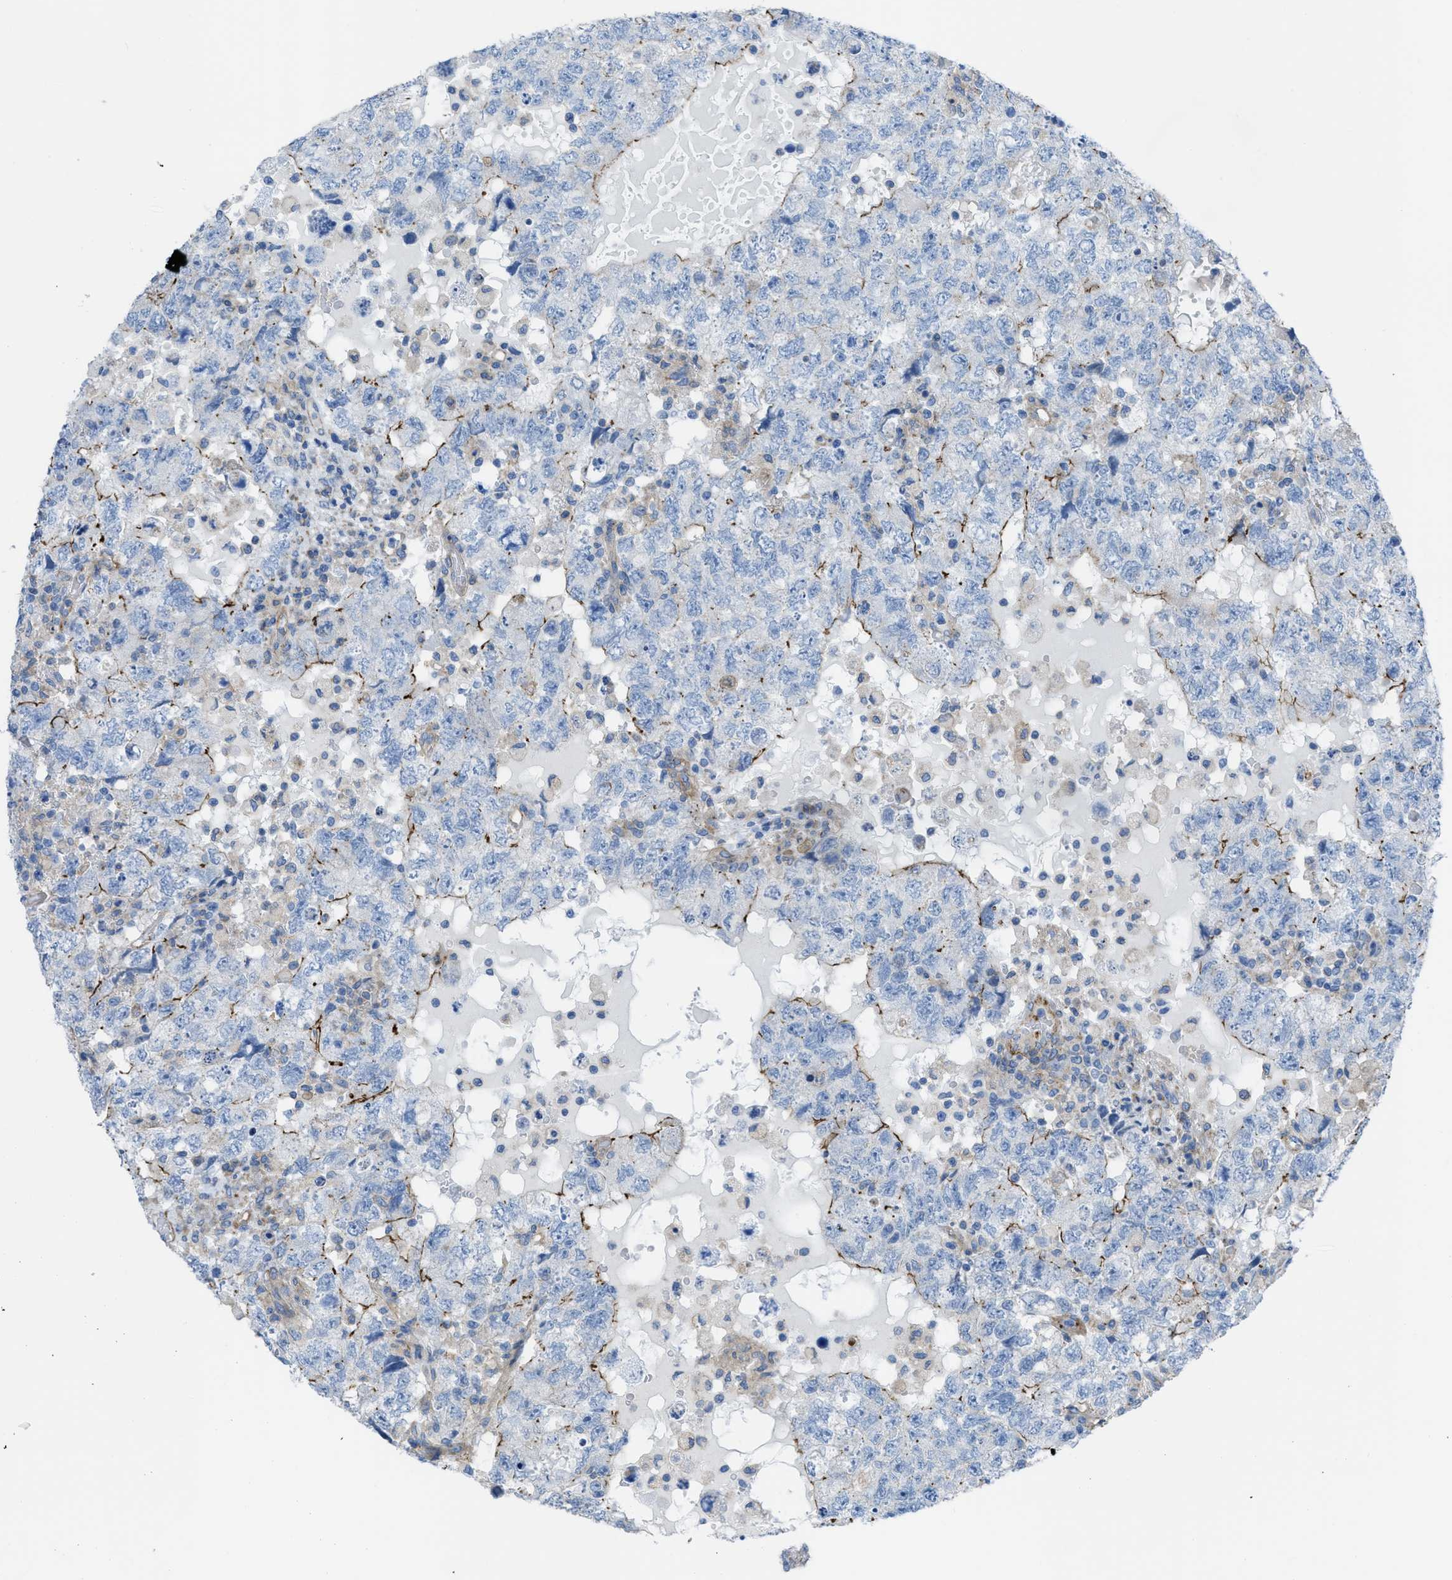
{"staining": {"intensity": "negative", "quantity": "none", "location": "none"}, "tissue": "testis cancer", "cell_type": "Tumor cells", "image_type": "cancer", "snomed": [{"axis": "morphology", "description": "Seminoma, NOS"}, {"axis": "topography", "description": "Testis"}], "caption": "This is an immunohistochemistry (IHC) micrograph of seminoma (testis). There is no positivity in tumor cells.", "gene": "KCNH7", "patient": {"sex": "male", "age": 22}}